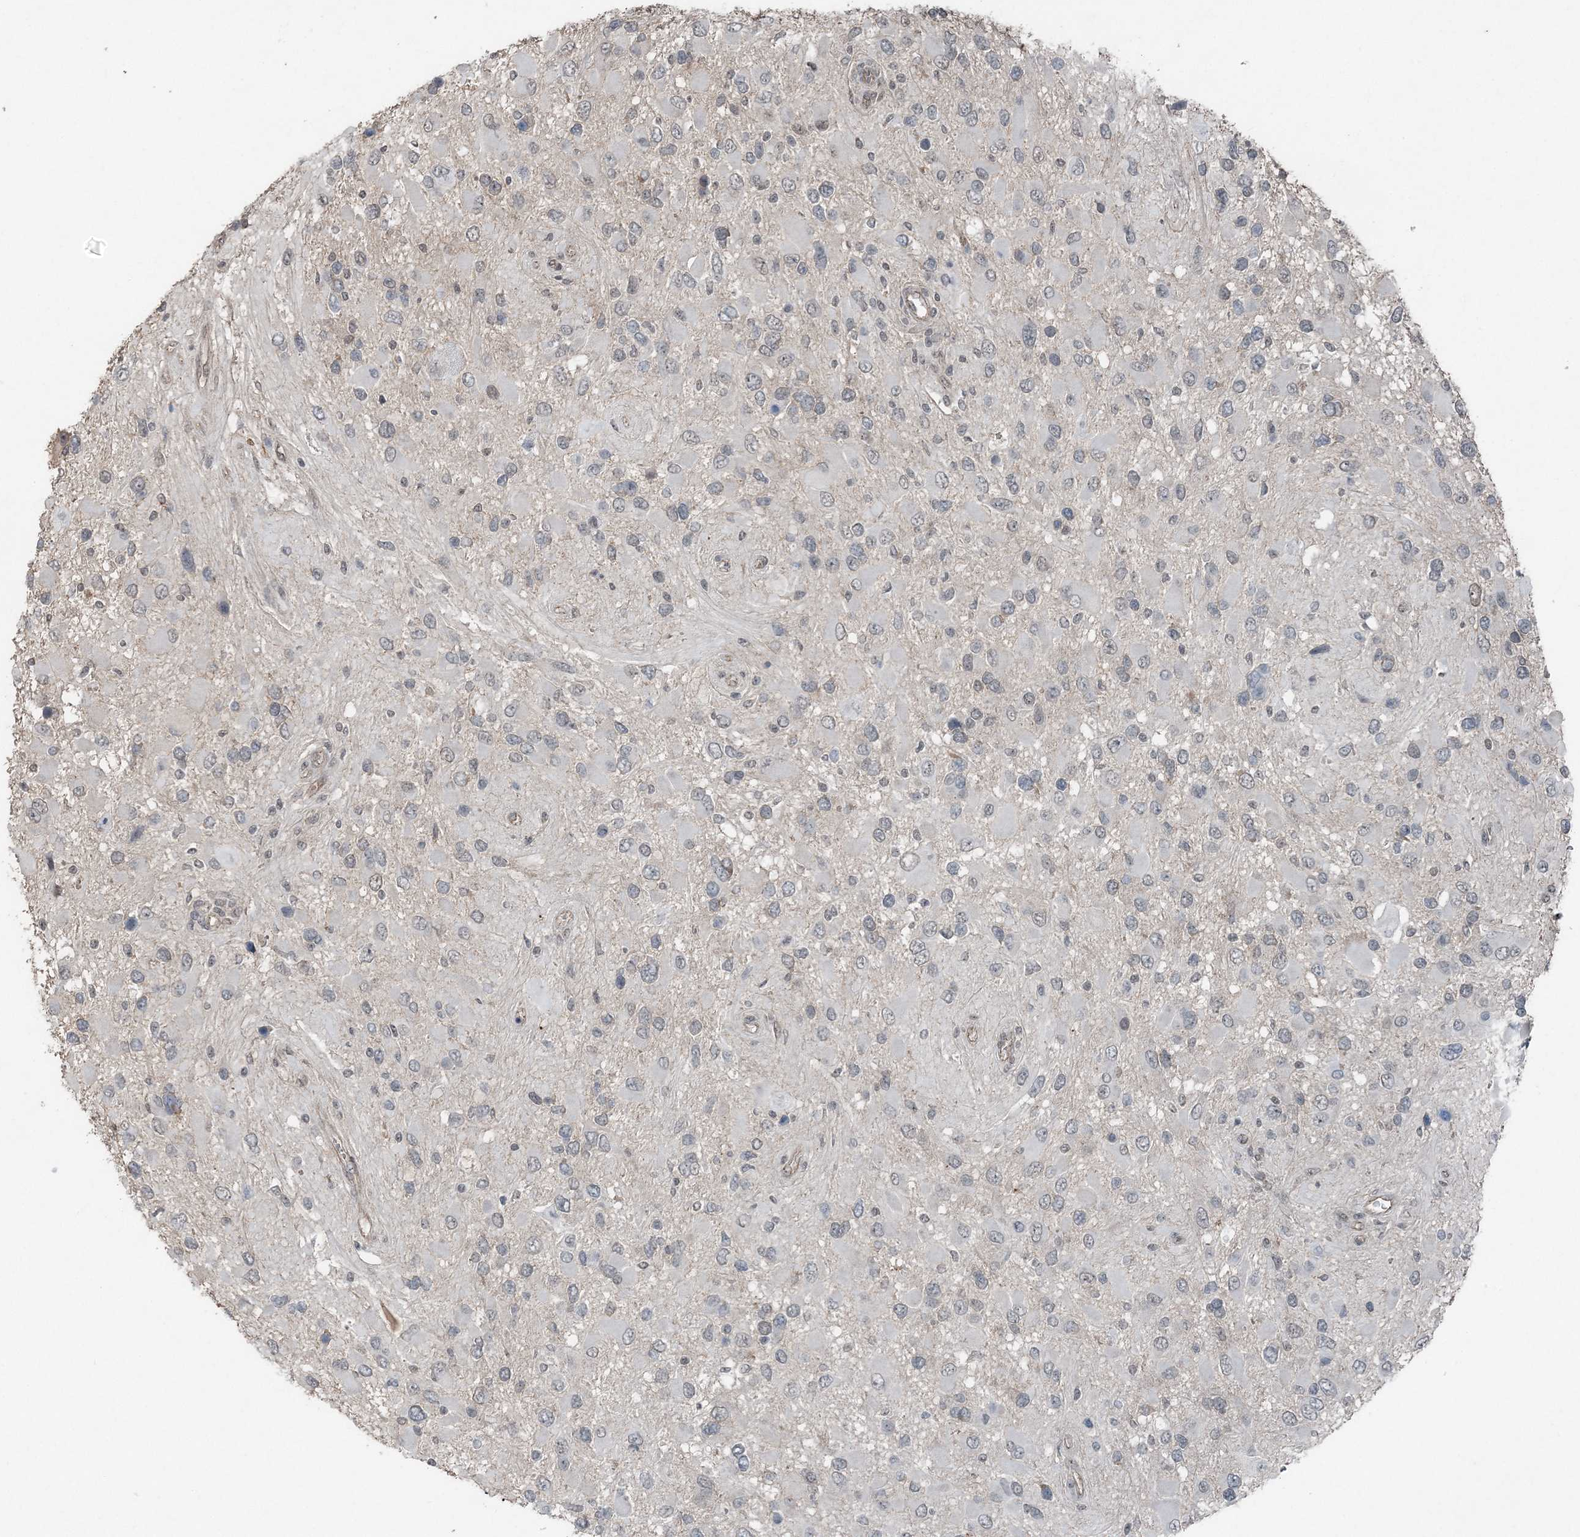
{"staining": {"intensity": "negative", "quantity": "none", "location": "none"}, "tissue": "glioma", "cell_type": "Tumor cells", "image_type": "cancer", "snomed": [{"axis": "morphology", "description": "Glioma, malignant, High grade"}, {"axis": "topography", "description": "Brain"}], "caption": "Immunohistochemistry (IHC) histopathology image of human malignant glioma (high-grade) stained for a protein (brown), which exhibits no staining in tumor cells. (Stains: DAB IHC with hematoxylin counter stain, Microscopy: brightfield microscopy at high magnification).", "gene": "VSIG2", "patient": {"sex": "male", "age": 53}}